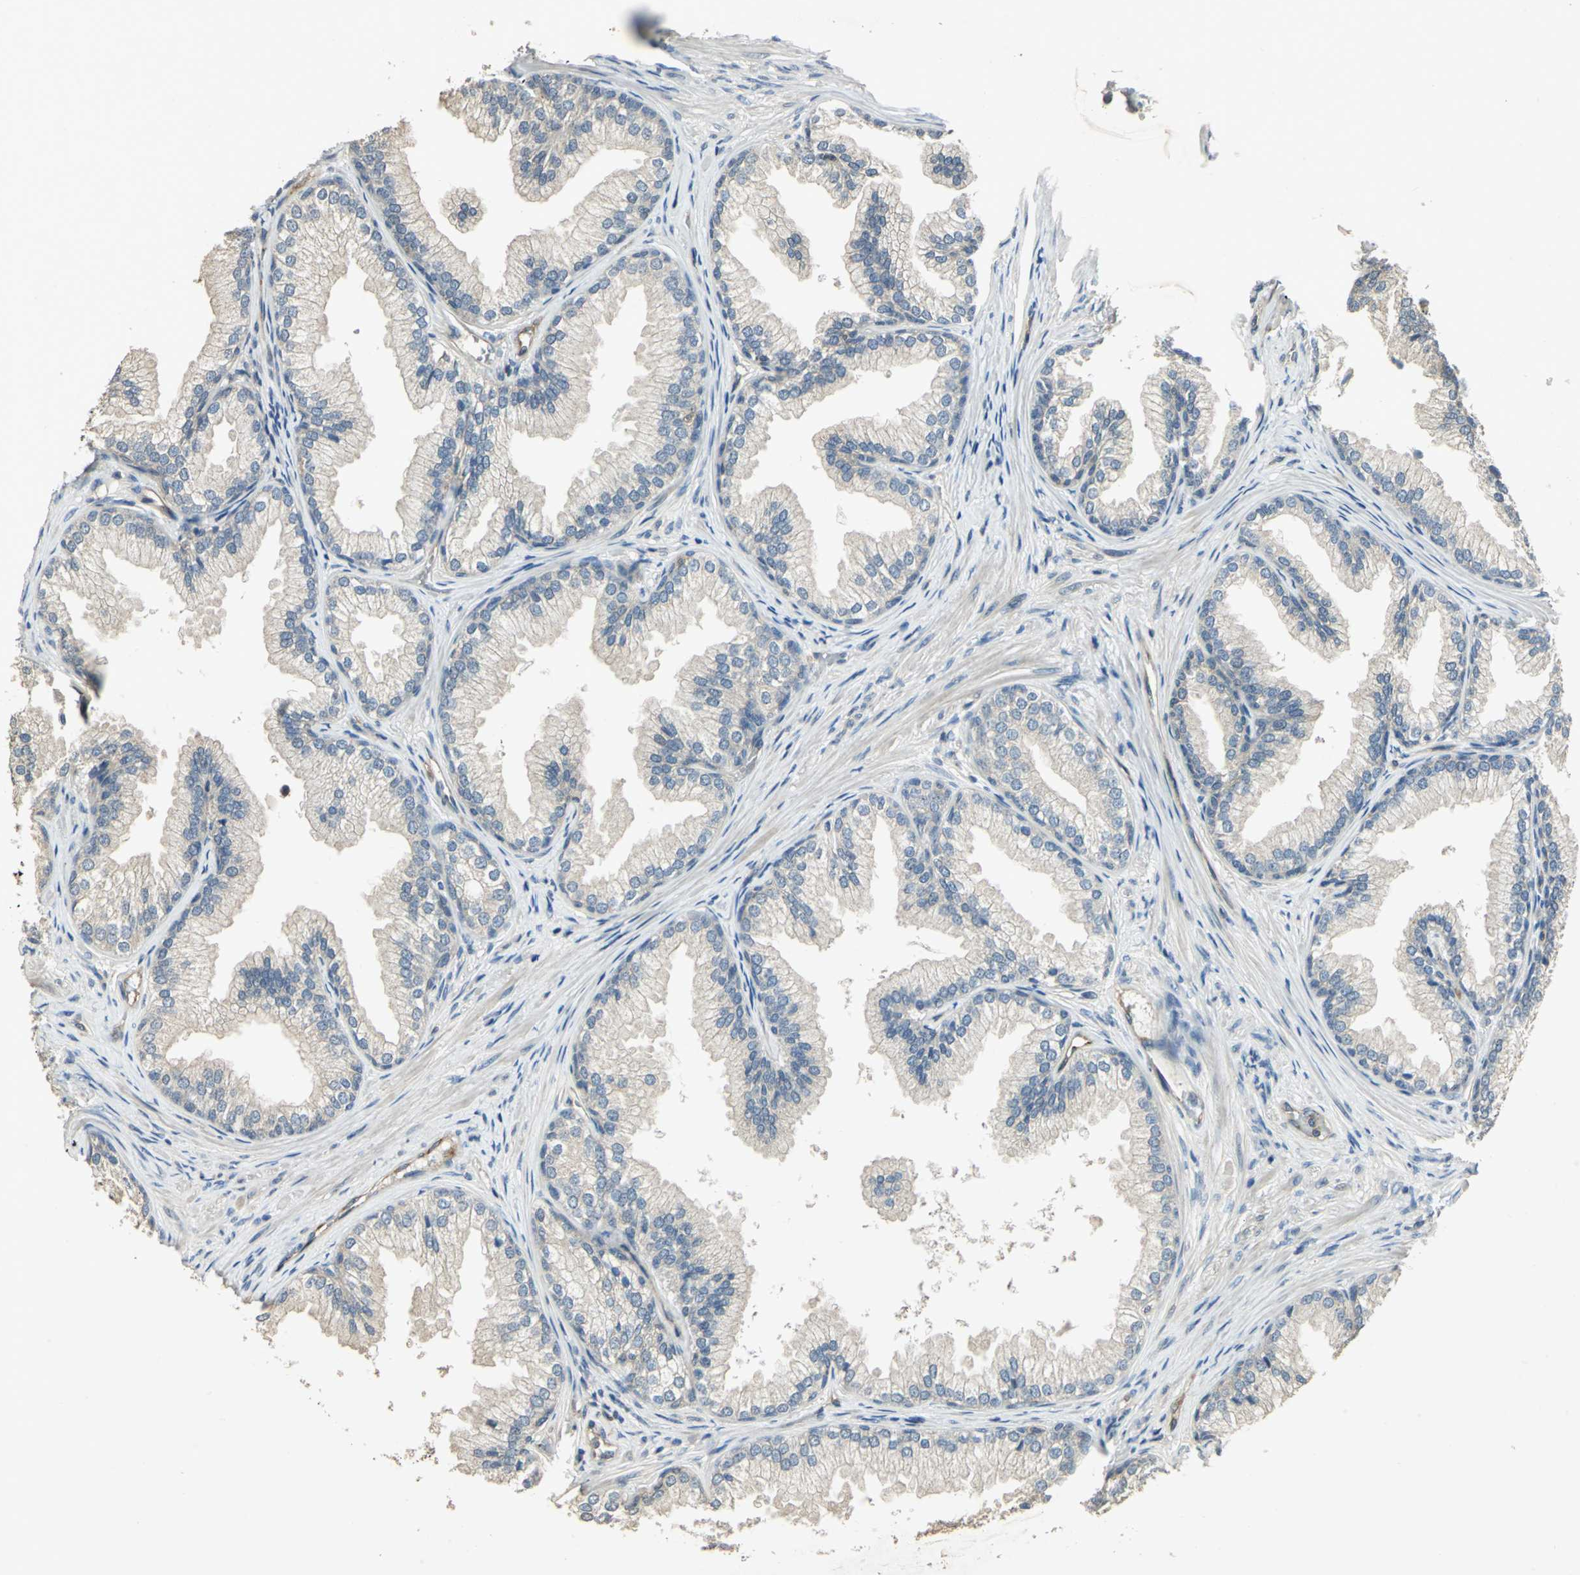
{"staining": {"intensity": "weak", "quantity": "25%-75%", "location": "cytoplasmic/membranous"}, "tissue": "prostate", "cell_type": "Glandular cells", "image_type": "normal", "snomed": [{"axis": "morphology", "description": "Normal tissue, NOS"}, {"axis": "topography", "description": "Prostate"}], "caption": "Weak cytoplasmic/membranous positivity for a protein is present in about 25%-75% of glandular cells of normal prostate using immunohistochemistry (IHC).", "gene": "RAPGEF1", "patient": {"sex": "male", "age": 76}}